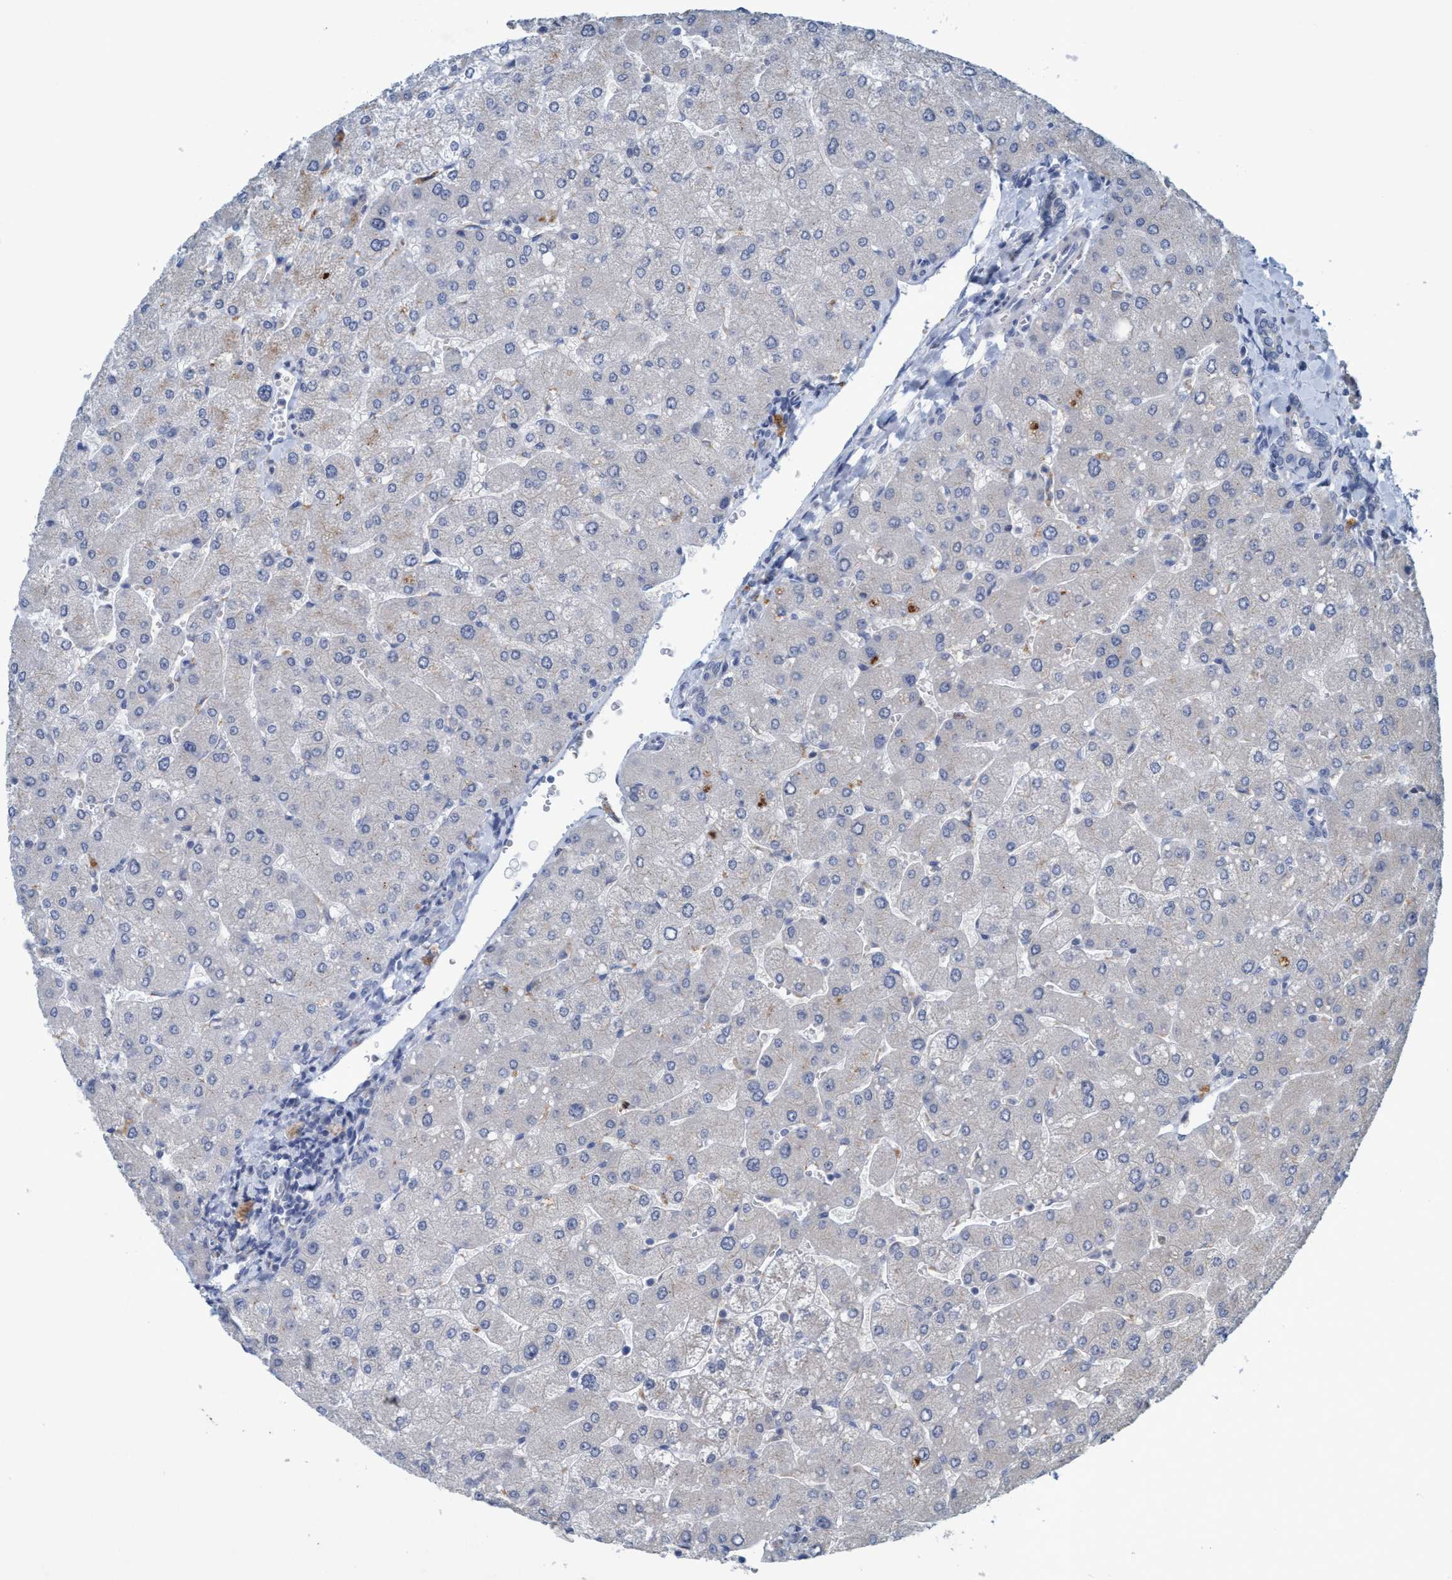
{"staining": {"intensity": "negative", "quantity": "none", "location": "none"}, "tissue": "liver", "cell_type": "Cholangiocytes", "image_type": "normal", "snomed": [{"axis": "morphology", "description": "Normal tissue, NOS"}, {"axis": "topography", "description": "Liver"}], "caption": "Cholangiocytes show no significant positivity in unremarkable liver.", "gene": "RNF208", "patient": {"sex": "male", "age": 55}}